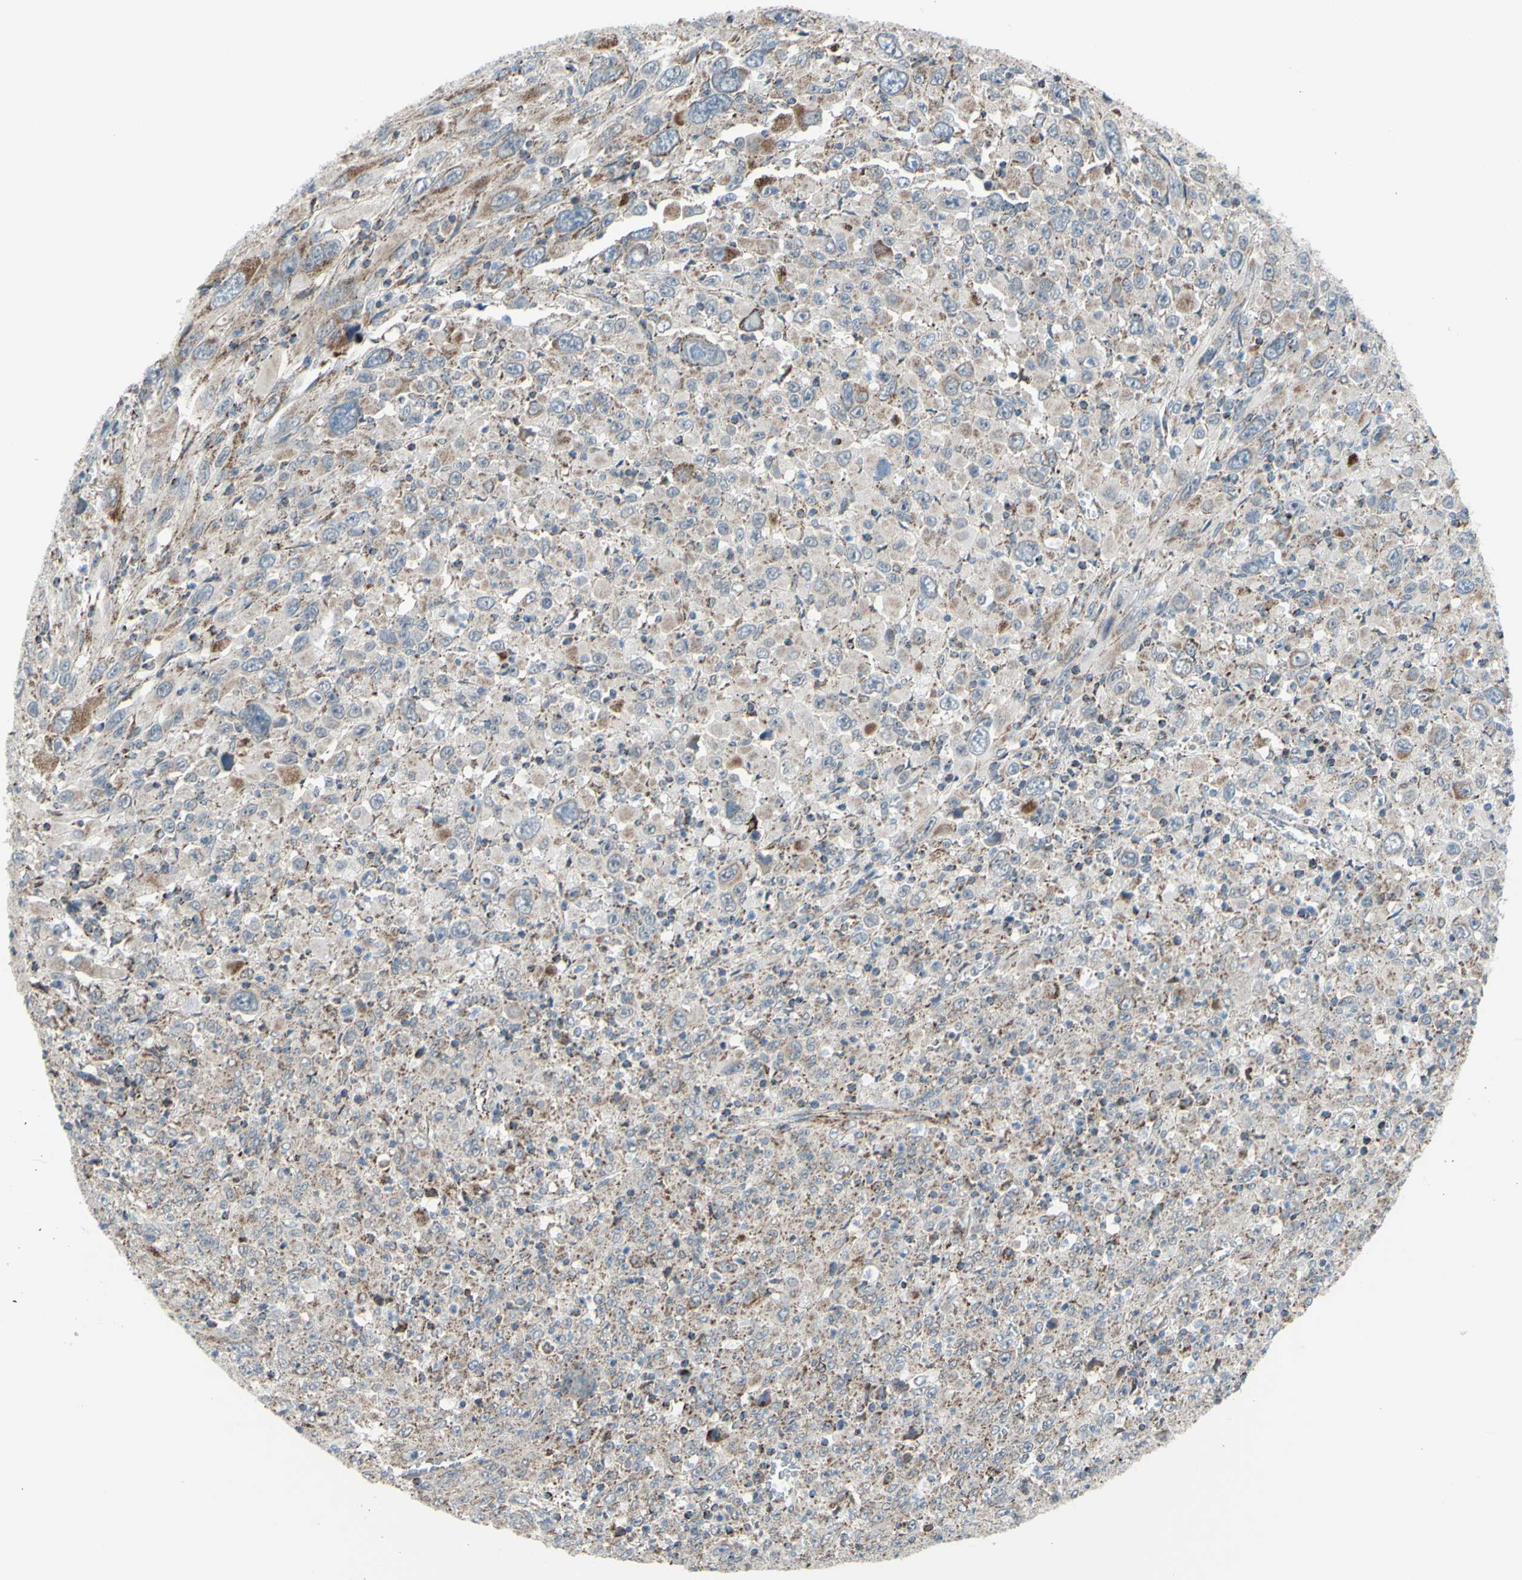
{"staining": {"intensity": "weak", "quantity": "25%-75%", "location": "cytoplasmic/membranous"}, "tissue": "melanoma", "cell_type": "Tumor cells", "image_type": "cancer", "snomed": [{"axis": "morphology", "description": "Malignant melanoma, Metastatic site"}, {"axis": "topography", "description": "Skin"}], "caption": "Melanoma stained for a protein (brown) demonstrates weak cytoplasmic/membranous positive positivity in about 25%-75% of tumor cells.", "gene": "GLT8D1", "patient": {"sex": "female", "age": 56}}